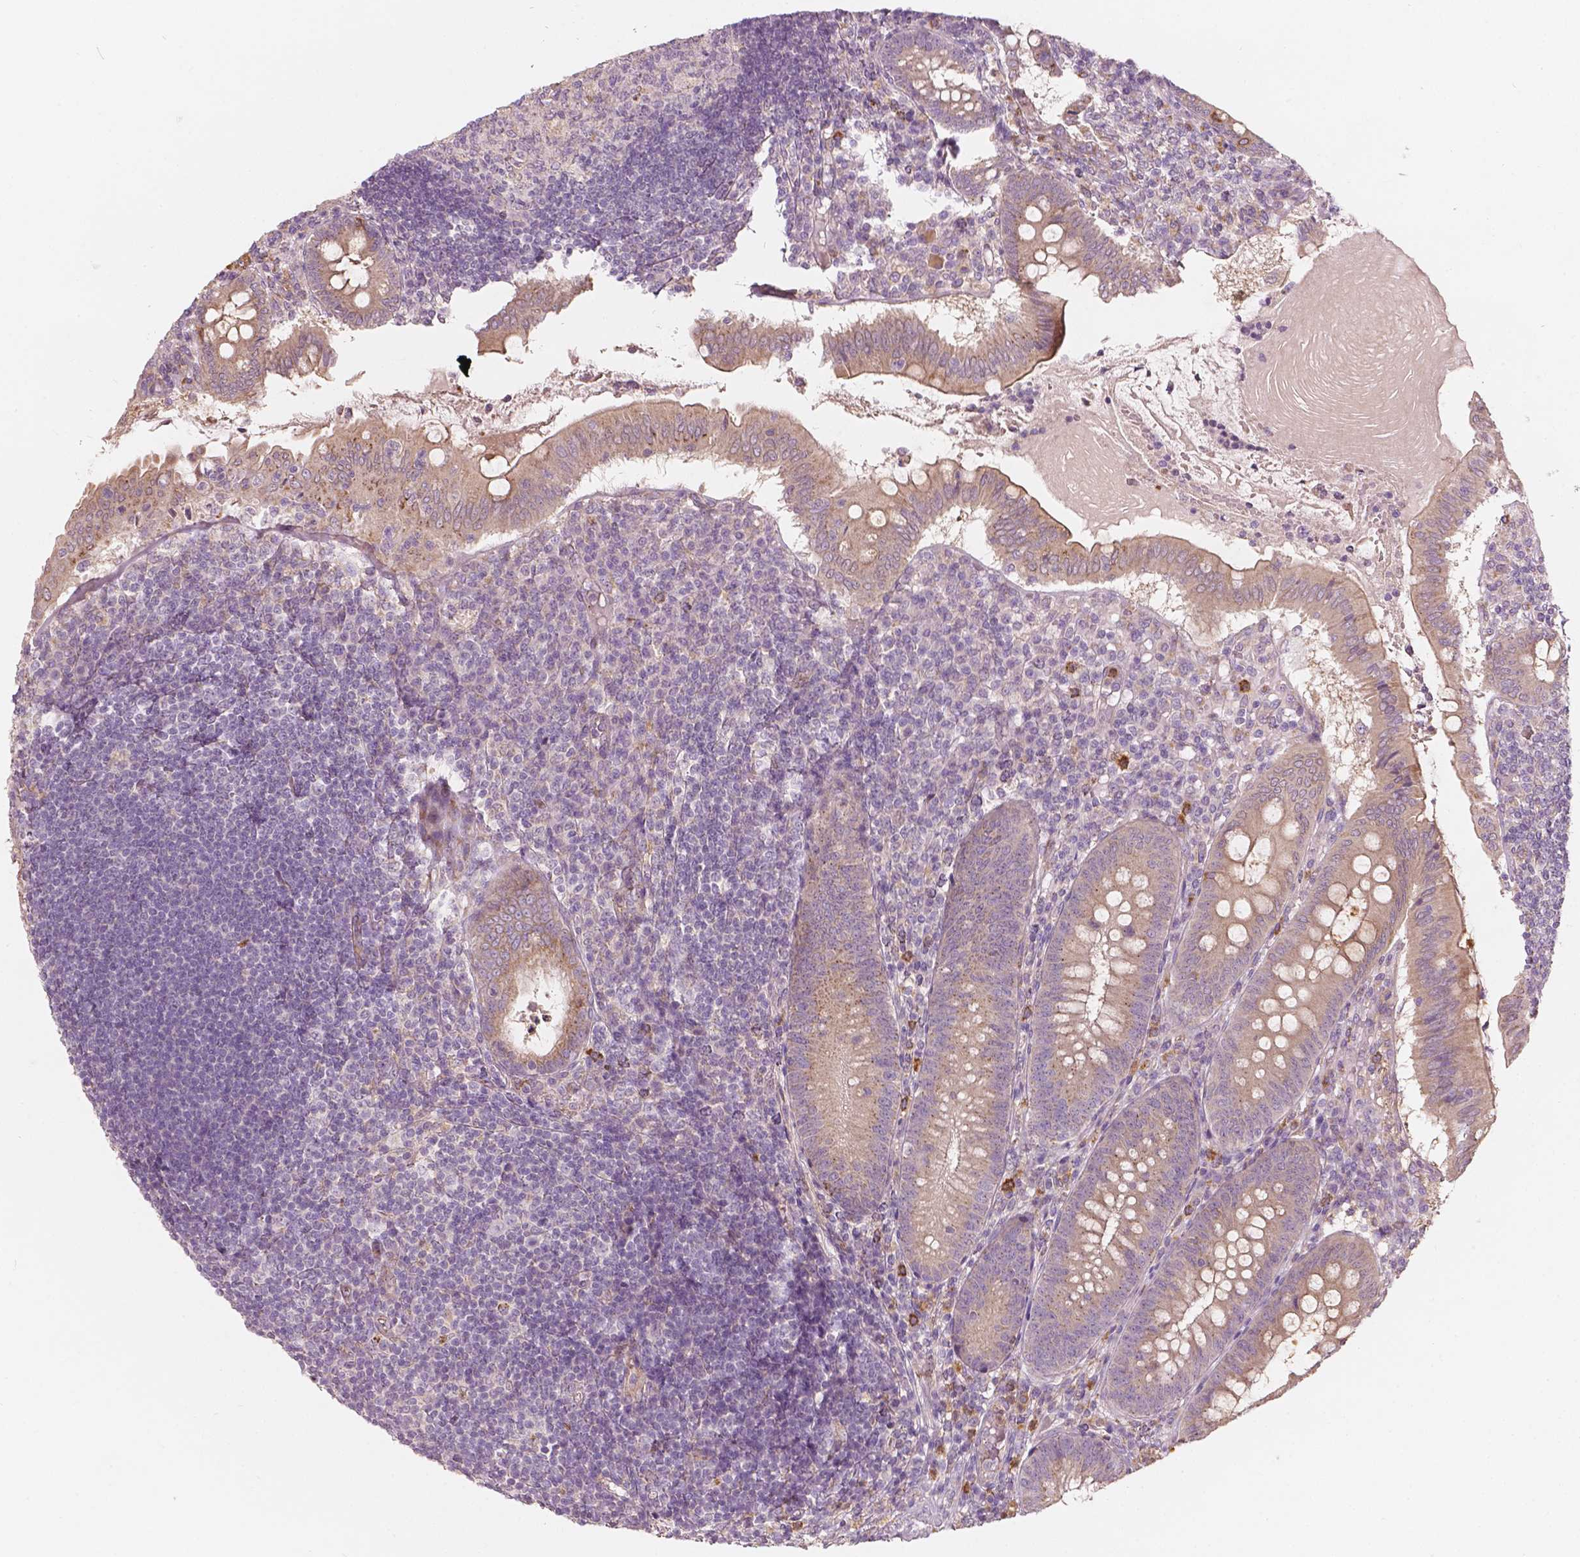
{"staining": {"intensity": "weak", "quantity": ">75%", "location": "cytoplasmic/membranous"}, "tissue": "appendix", "cell_type": "Glandular cells", "image_type": "normal", "snomed": [{"axis": "morphology", "description": "Normal tissue, NOS"}, {"axis": "morphology", "description": "Inflammation, NOS"}, {"axis": "topography", "description": "Appendix"}], "caption": "Immunohistochemistry (DAB (3,3'-diaminobenzidine)) staining of normal human appendix reveals weak cytoplasmic/membranous protein positivity in about >75% of glandular cells.", "gene": "NPC1L1", "patient": {"sex": "male", "age": 16}}